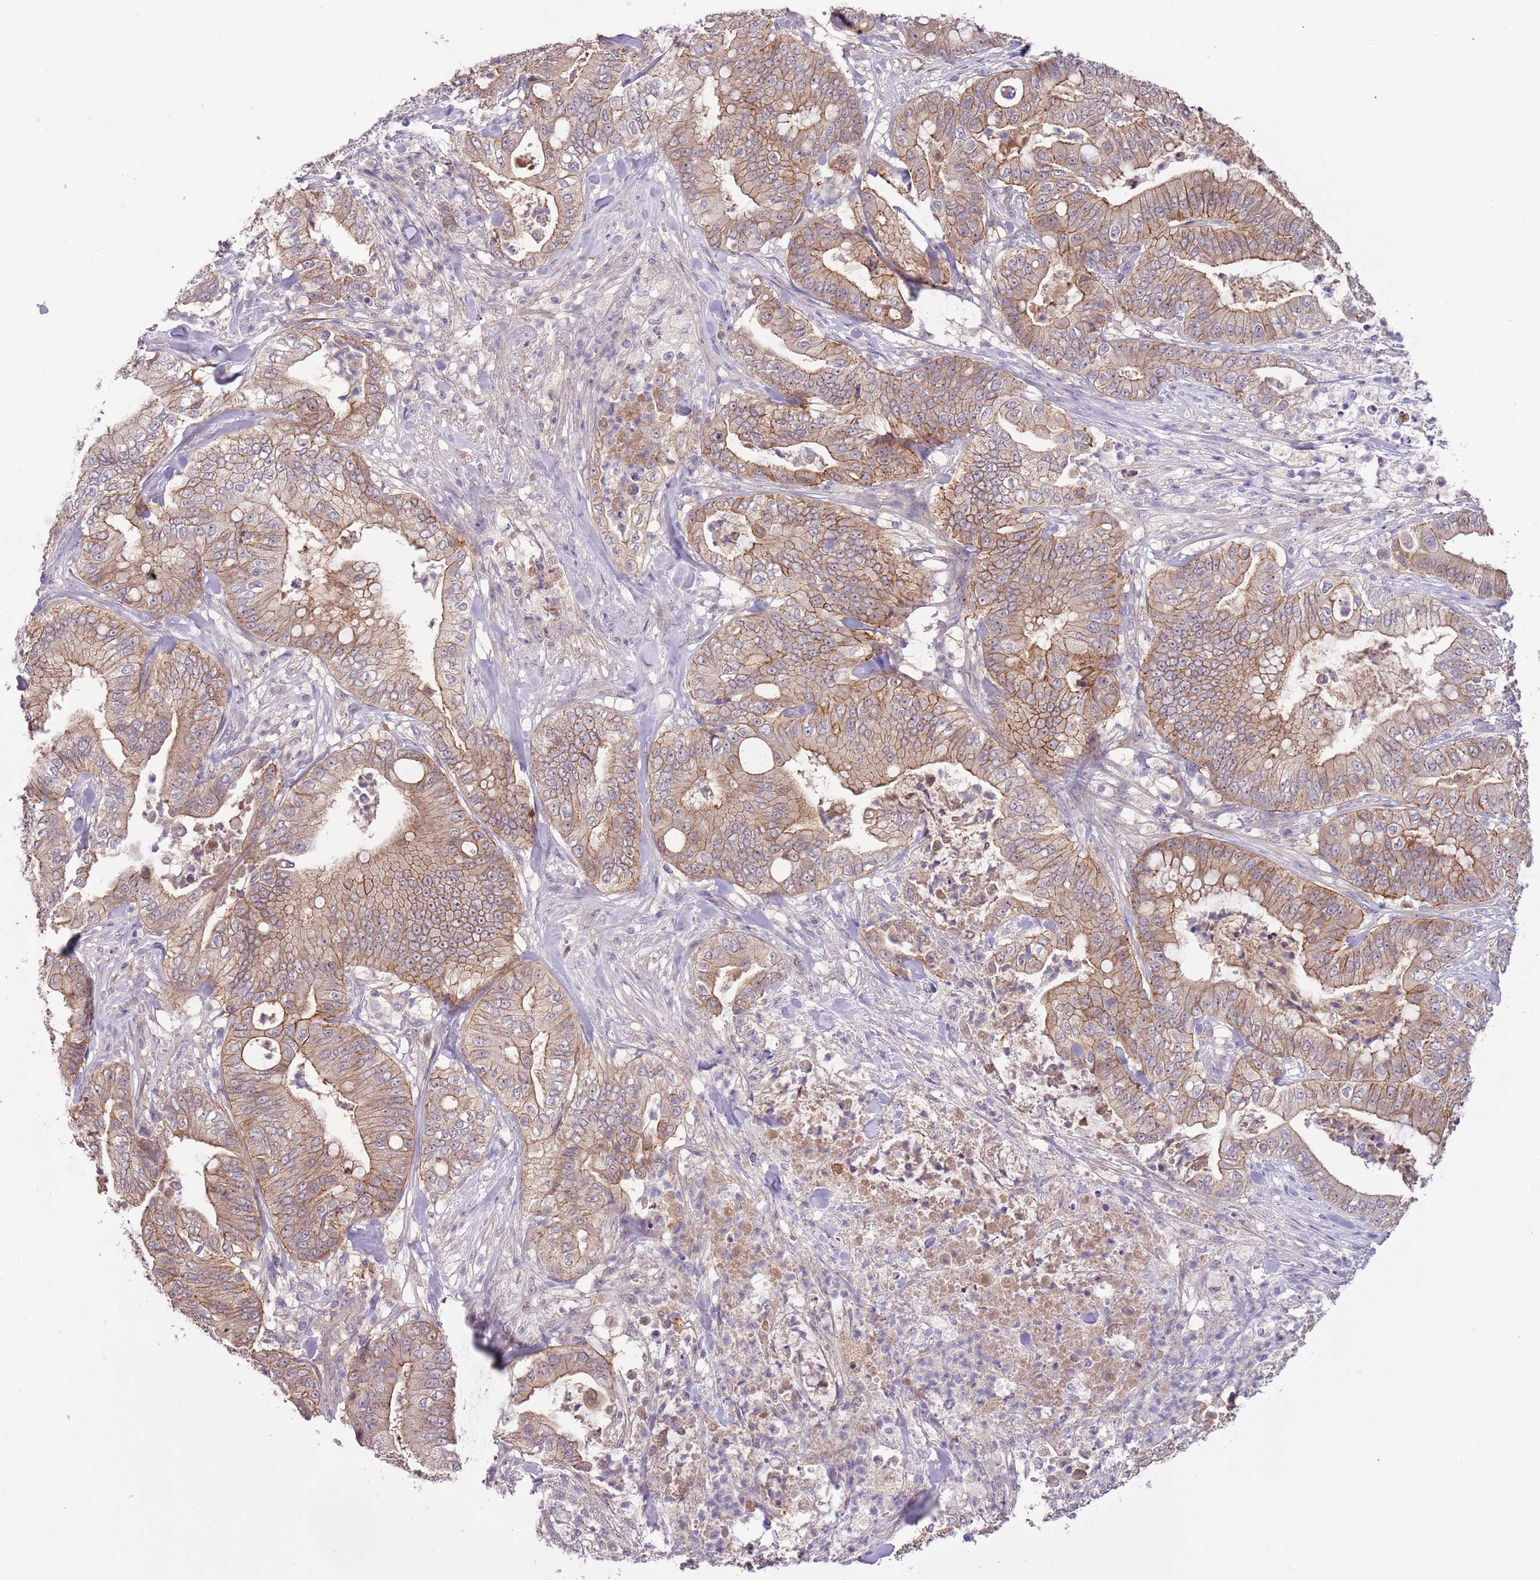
{"staining": {"intensity": "moderate", "quantity": ">75%", "location": "cytoplasmic/membranous"}, "tissue": "pancreatic cancer", "cell_type": "Tumor cells", "image_type": "cancer", "snomed": [{"axis": "morphology", "description": "Adenocarcinoma, NOS"}, {"axis": "topography", "description": "Pancreas"}], "caption": "Pancreatic adenocarcinoma stained with a protein marker exhibits moderate staining in tumor cells.", "gene": "SHROOM3", "patient": {"sex": "male", "age": 71}}